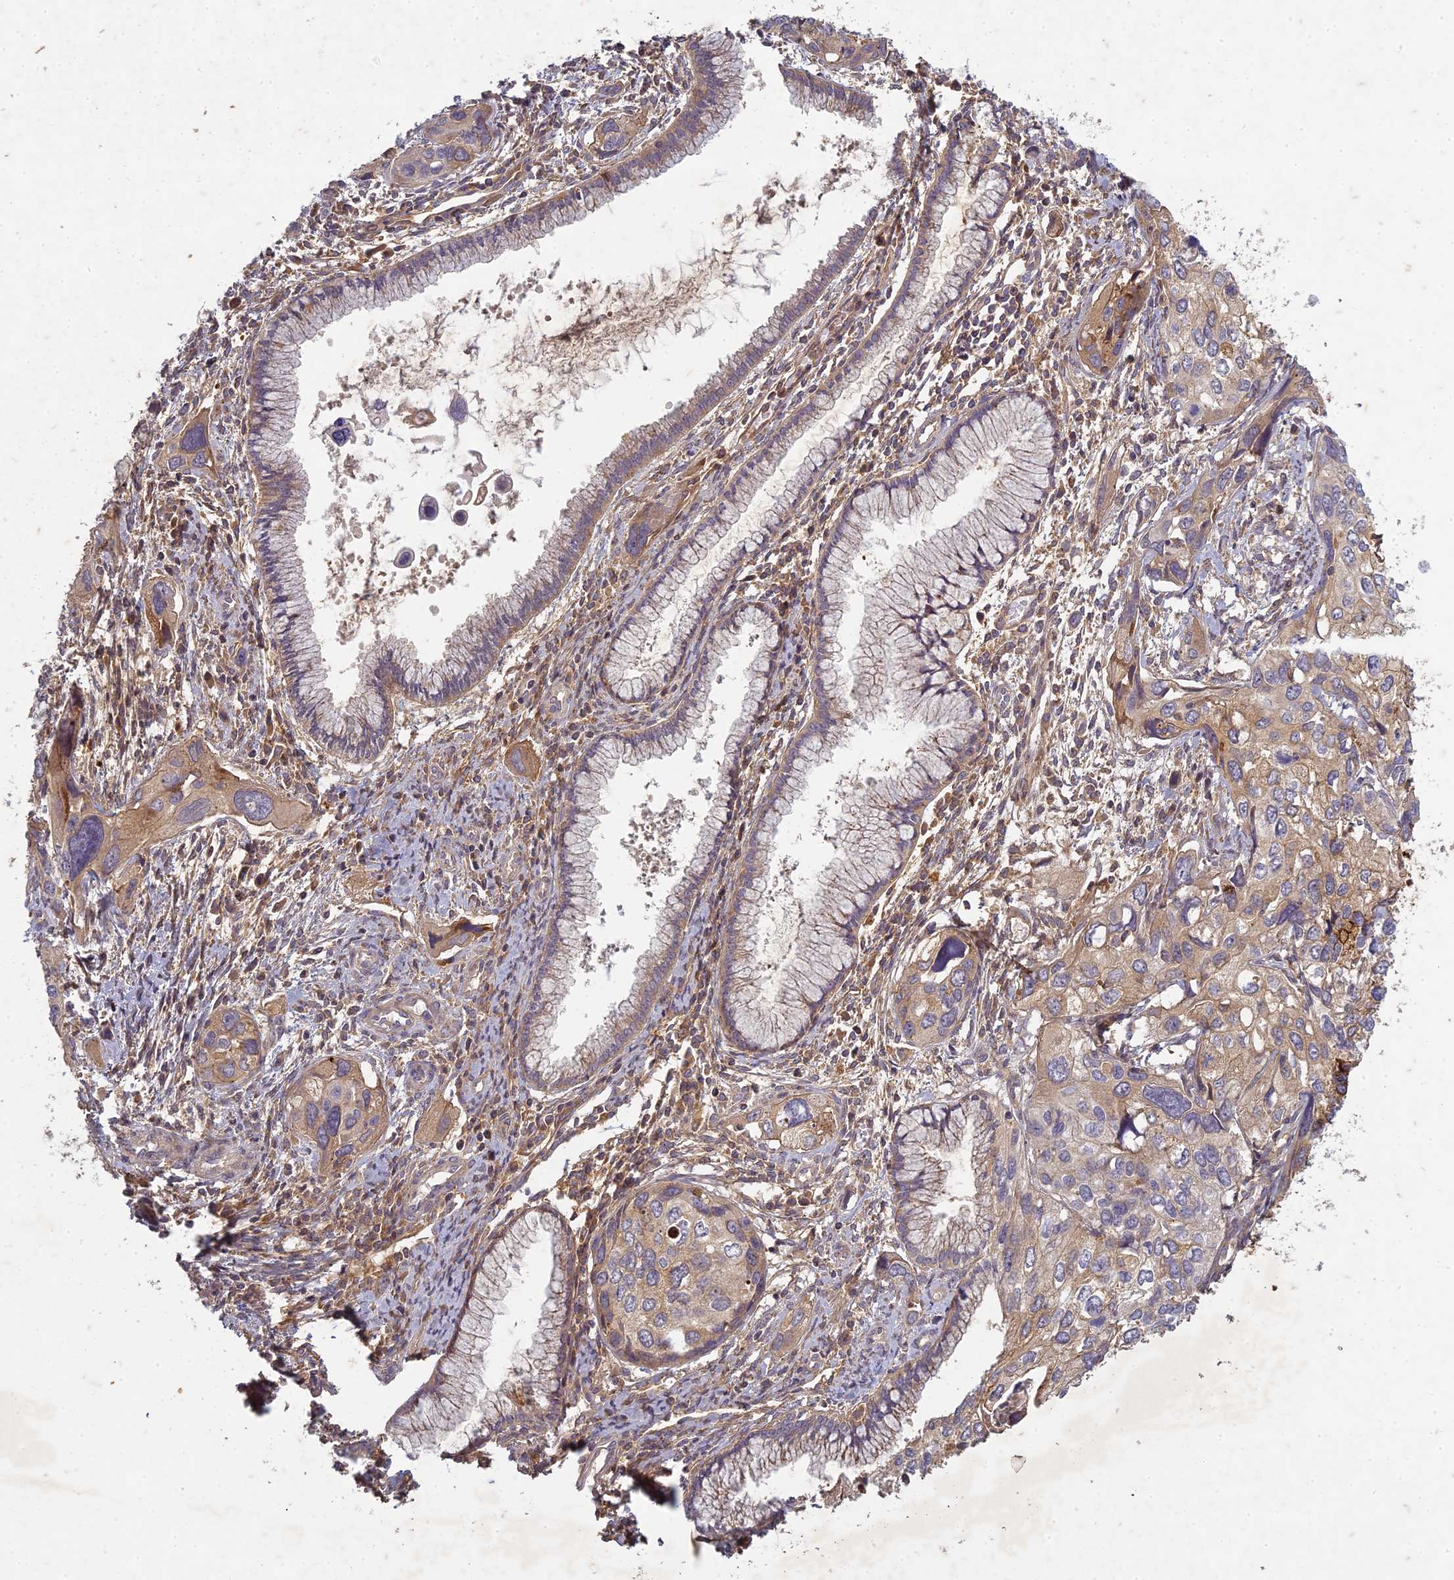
{"staining": {"intensity": "moderate", "quantity": "25%-75%", "location": "cytoplasmic/membranous"}, "tissue": "cervical cancer", "cell_type": "Tumor cells", "image_type": "cancer", "snomed": [{"axis": "morphology", "description": "Squamous cell carcinoma, NOS"}, {"axis": "topography", "description": "Cervix"}], "caption": "Immunohistochemical staining of human squamous cell carcinoma (cervical) demonstrates moderate cytoplasmic/membranous protein staining in approximately 25%-75% of tumor cells.", "gene": "TCF25", "patient": {"sex": "female", "age": 55}}